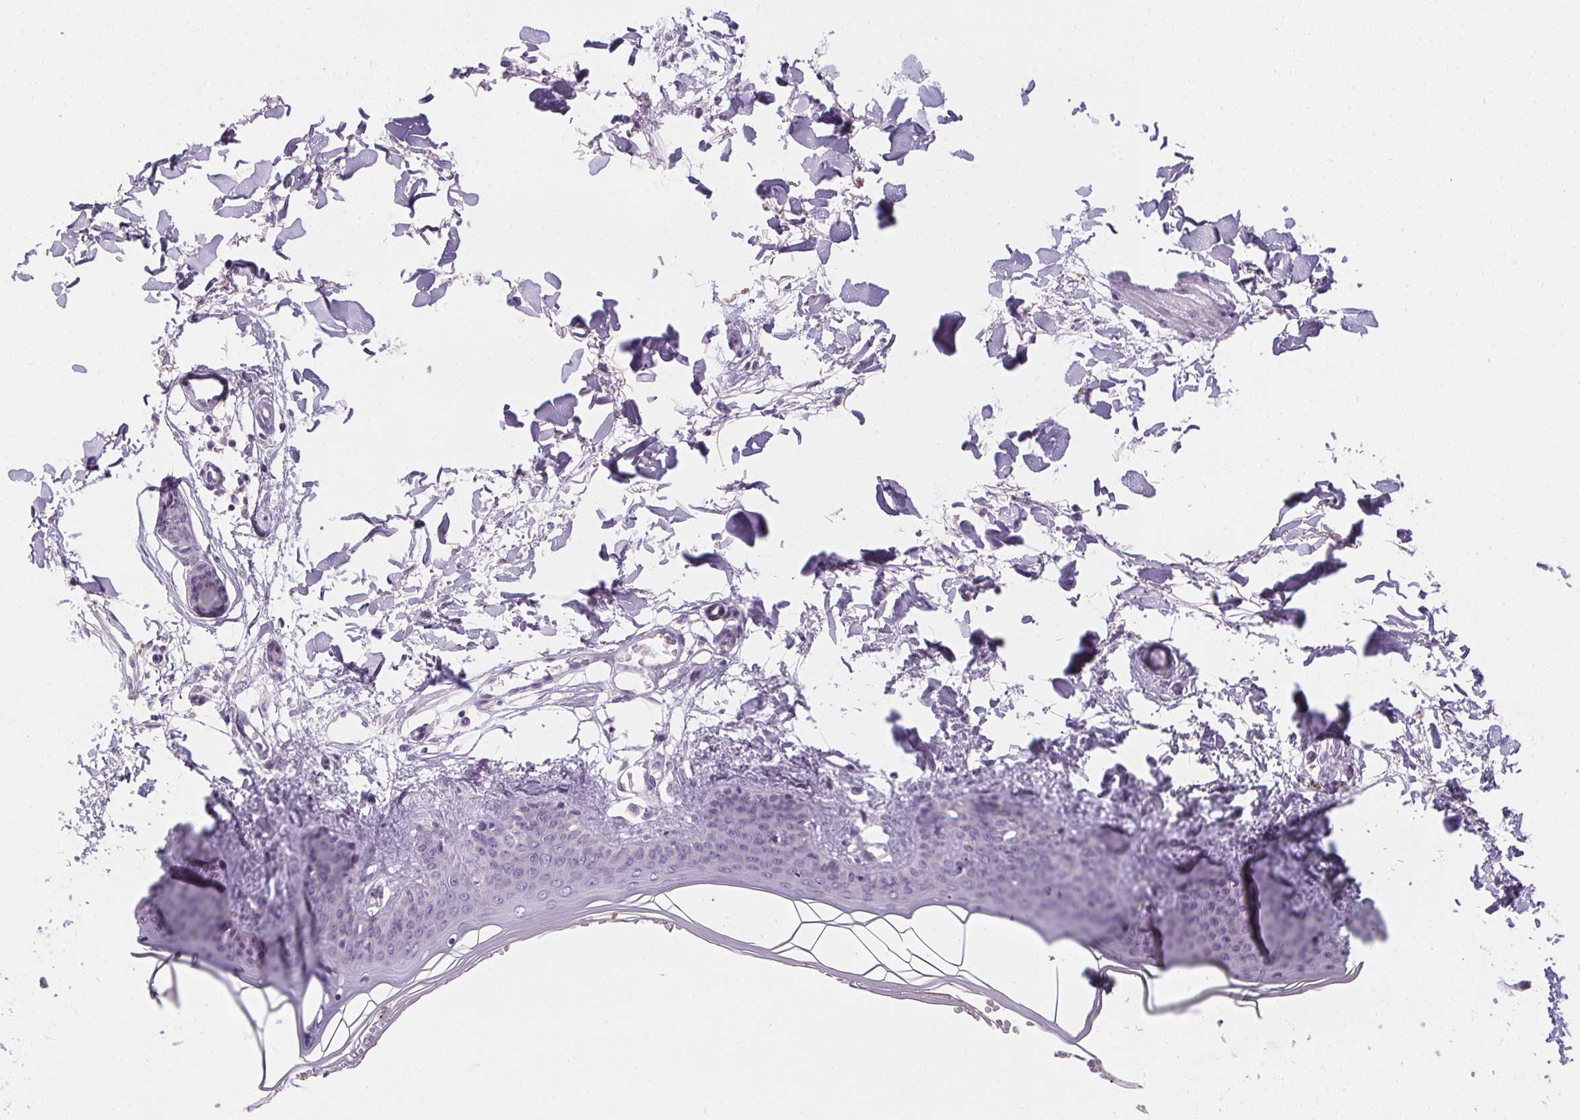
{"staining": {"intensity": "negative", "quantity": "none", "location": "none"}, "tissue": "skin", "cell_type": "Fibroblasts", "image_type": "normal", "snomed": [{"axis": "morphology", "description": "Normal tissue, NOS"}, {"axis": "topography", "description": "Skin"}], "caption": "IHC histopathology image of unremarkable skin: skin stained with DAB shows no significant protein expression in fibroblasts. The staining was performed using DAB (3,3'-diaminobenzidine) to visualize the protein expression in brown, while the nuclei were stained in blue with hematoxylin (Magnification: 20x).", "gene": "GSDMC", "patient": {"sex": "female", "age": 34}}